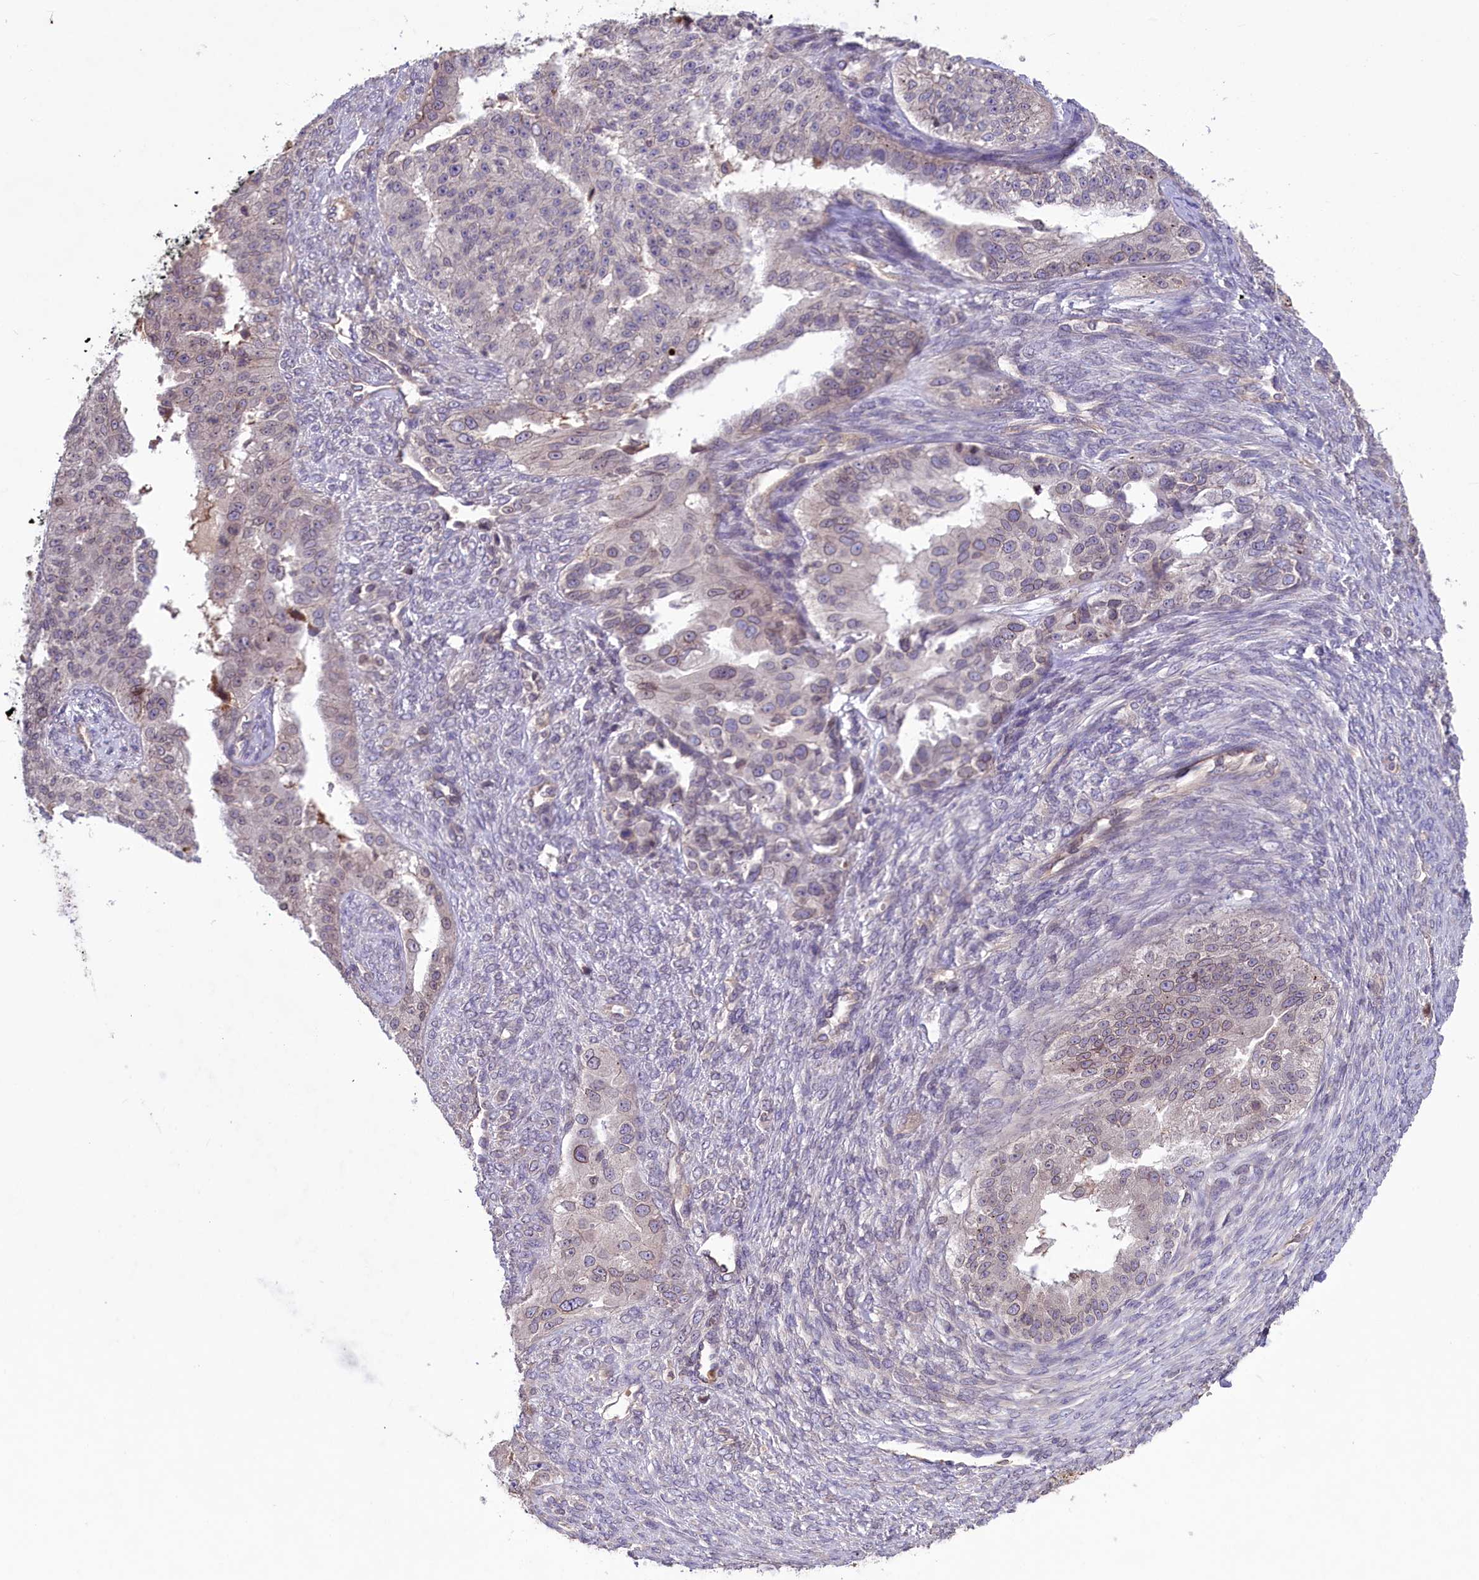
{"staining": {"intensity": "weak", "quantity": "<25%", "location": "cytoplasmic/membranous,nuclear"}, "tissue": "ovarian cancer", "cell_type": "Tumor cells", "image_type": "cancer", "snomed": [{"axis": "morphology", "description": "Cystadenocarcinoma, serous, NOS"}, {"axis": "topography", "description": "Ovary"}], "caption": "Image shows no significant protein expression in tumor cells of ovarian cancer.", "gene": "CCDC125", "patient": {"sex": "female", "age": 58}}